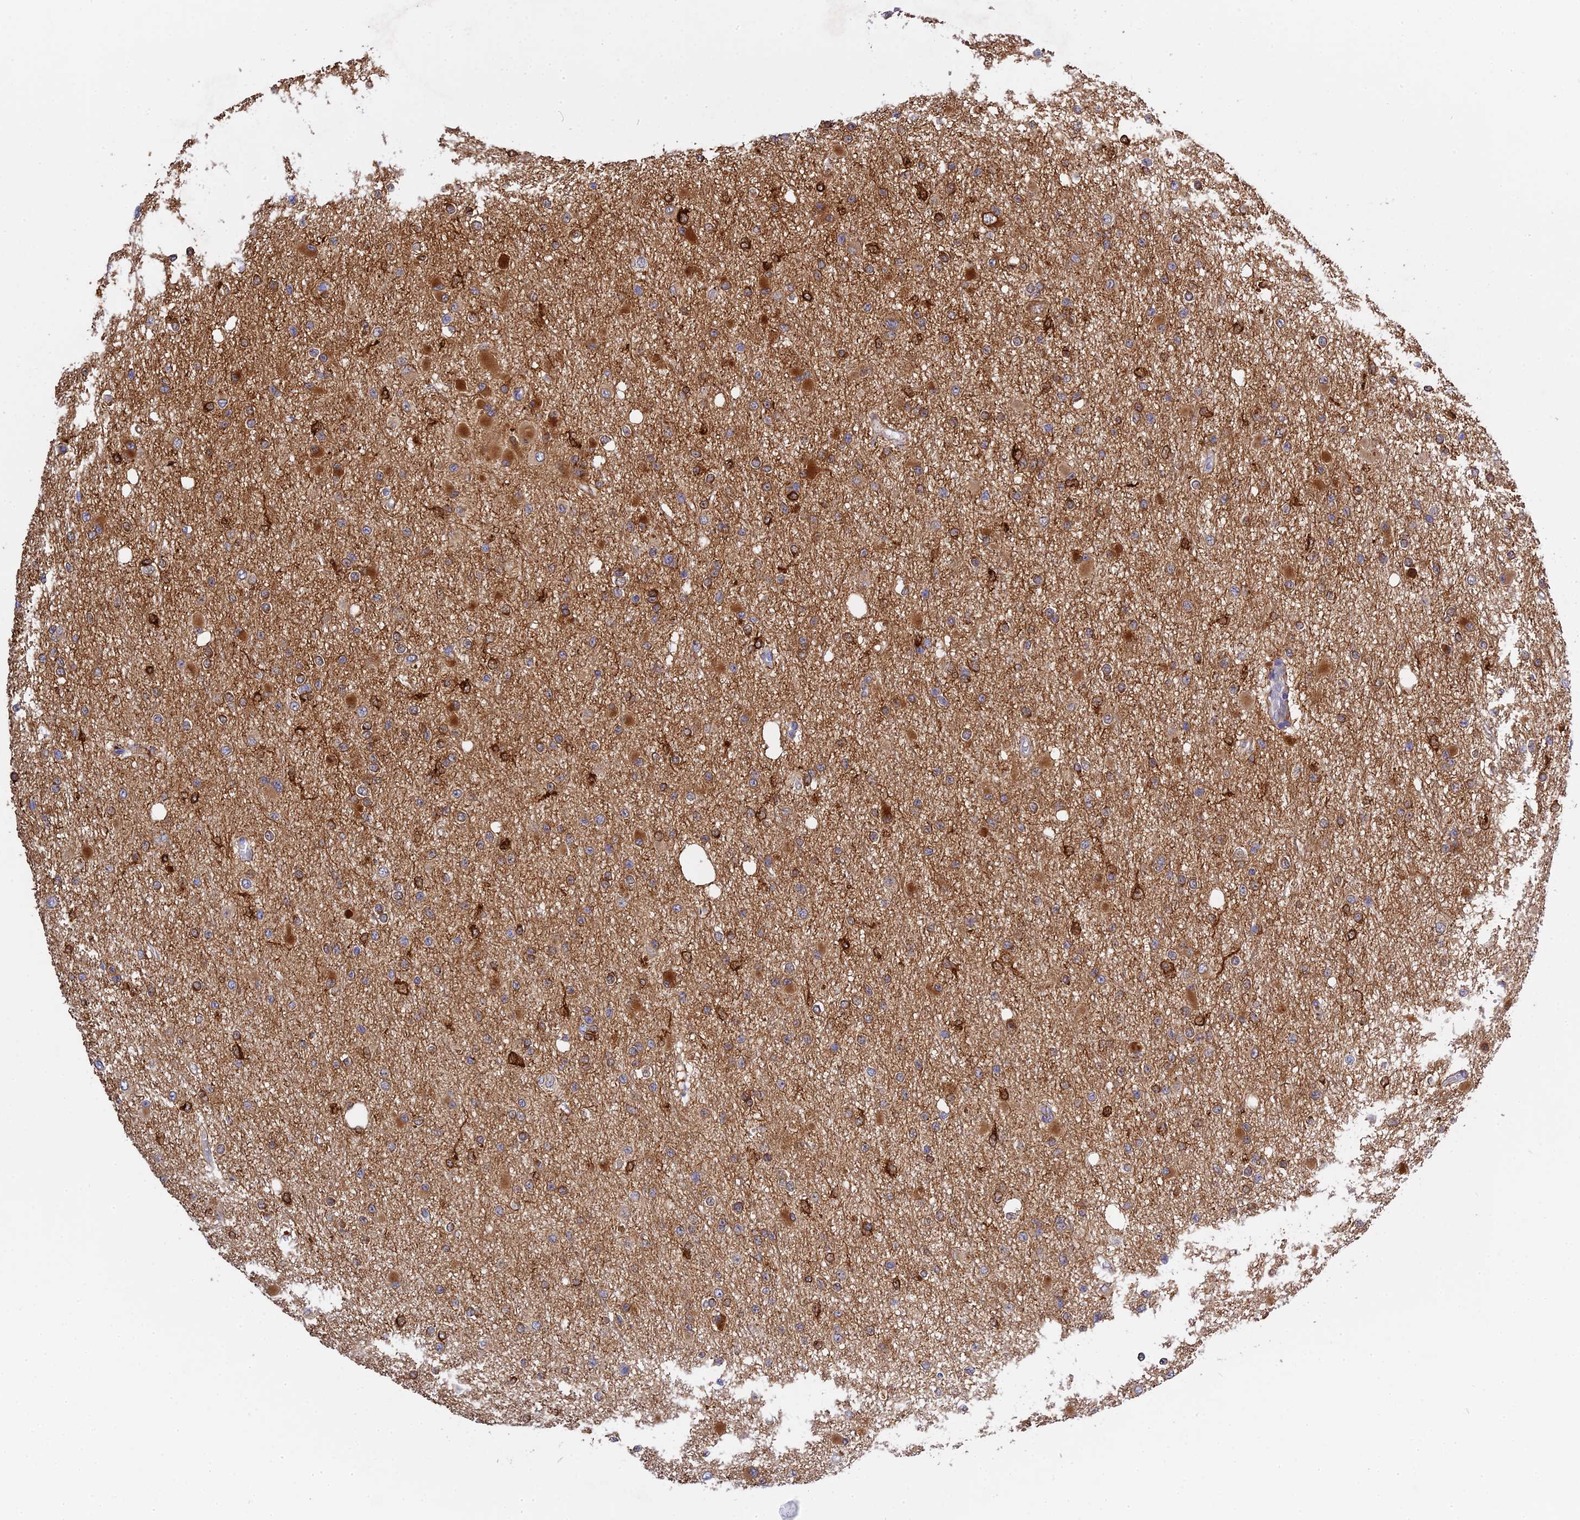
{"staining": {"intensity": "moderate", "quantity": "25%-75%", "location": "cytoplasmic/membranous"}, "tissue": "glioma", "cell_type": "Tumor cells", "image_type": "cancer", "snomed": [{"axis": "morphology", "description": "Glioma, malignant, Low grade"}, {"axis": "topography", "description": "Brain"}], "caption": "Moderate cytoplasmic/membranous staining for a protein is seen in about 25%-75% of tumor cells of glioma using immunohistochemistry.", "gene": "PZP", "patient": {"sex": "female", "age": 22}}